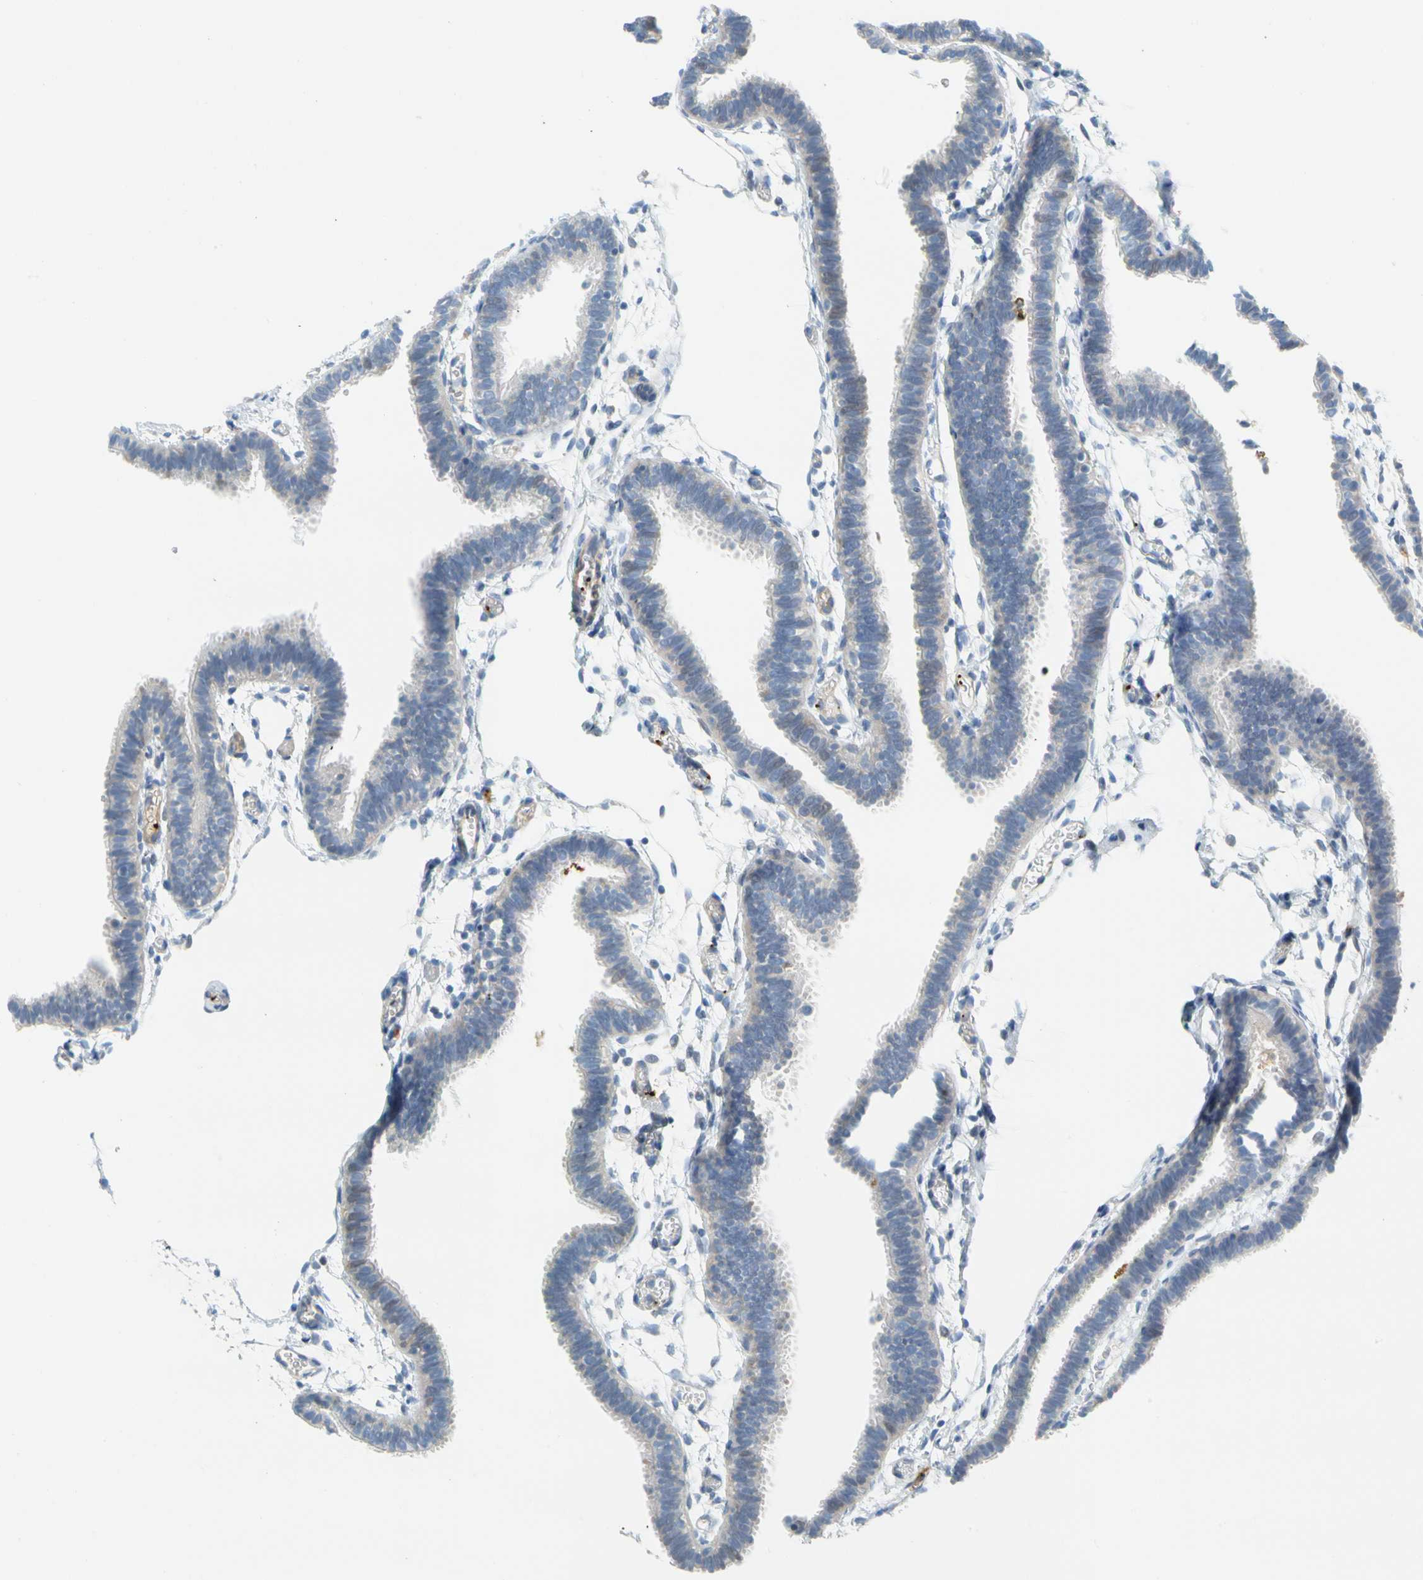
{"staining": {"intensity": "weak", "quantity": "<25%", "location": "cytoplasmic/membranous"}, "tissue": "fallopian tube", "cell_type": "Glandular cells", "image_type": "normal", "snomed": [{"axis": "morphology", "description": "Normal tissue, NOS"}, {"axis": "topography", "description": "Fallopian tube"}], "caption": "IHC image of normal fallopian tube: fallopian tube stained with DAB exhibits no significant protein positivity in glandular cells.", "gene": "ENSG00000288796", "patient": {"sex": "female", "age": 29}}